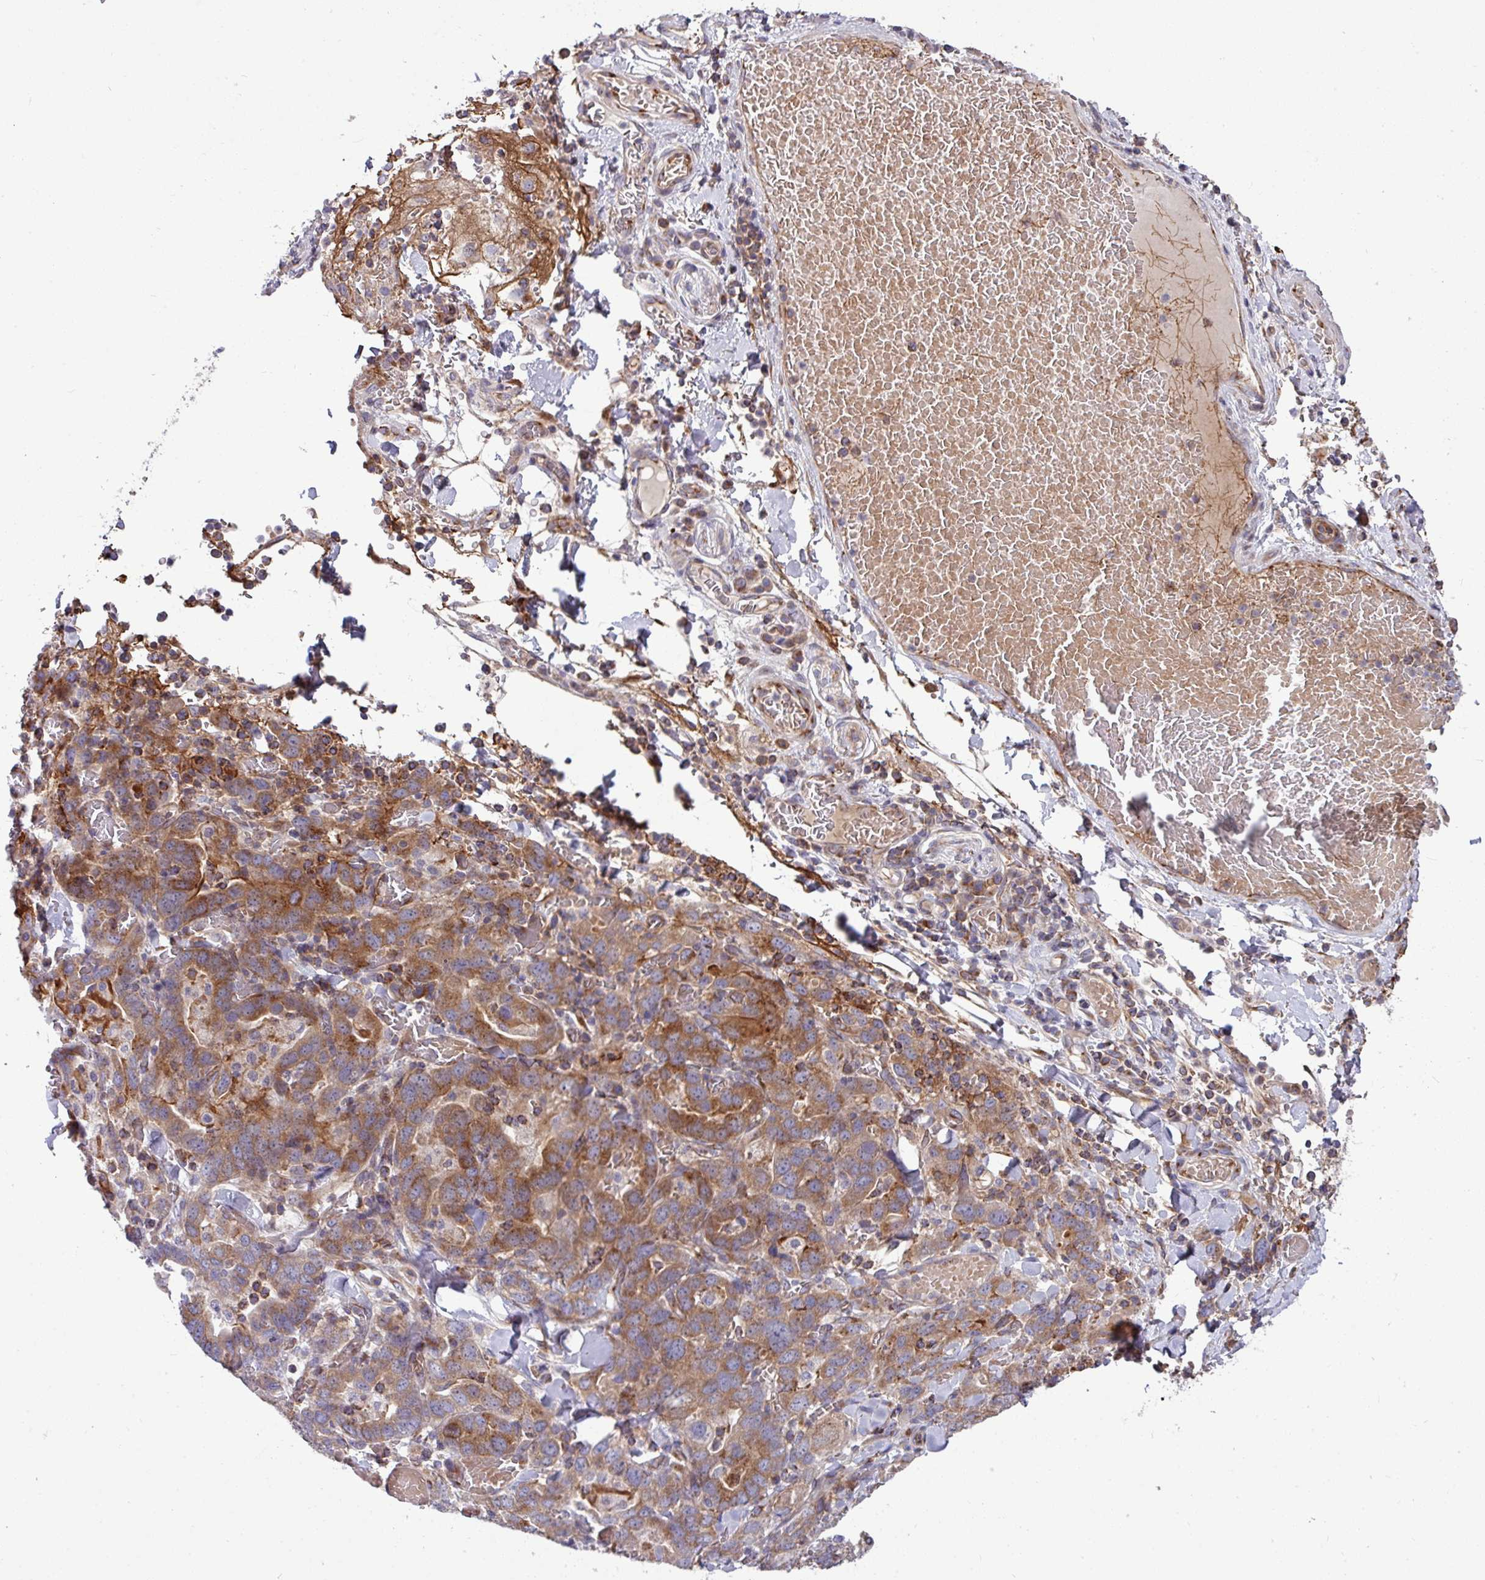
{"staining": {"intensity": "moderate", "quantity": "25%-75%", "location": "cytoplasmic/membranous"}, "tissue": "stomach cancer", "cell_type": "Tumor cells", "image_type": "cancer", "snomed": [{"axis": "morphology", "description": "Adenocarcinoma, NOS"}, {"axis": "topography", "description": "Stomach, upper"}, {"axis": "topography", "description": "Stomach"}], "caption": "Moderate cytoplasmic/membranous protein positivity is identified in approximately 25%-75% of tumor cells in adenocarcinoma (stomach). The staining was performed using DAB (3,3'-diaminobenzidine) to visualize the protein expression in brown, while the nuclei were stained in blue with hematoxylin (Magnification: 20x).", "gene": "LSM12", "patient": {"sex": "male", "age": 62}}